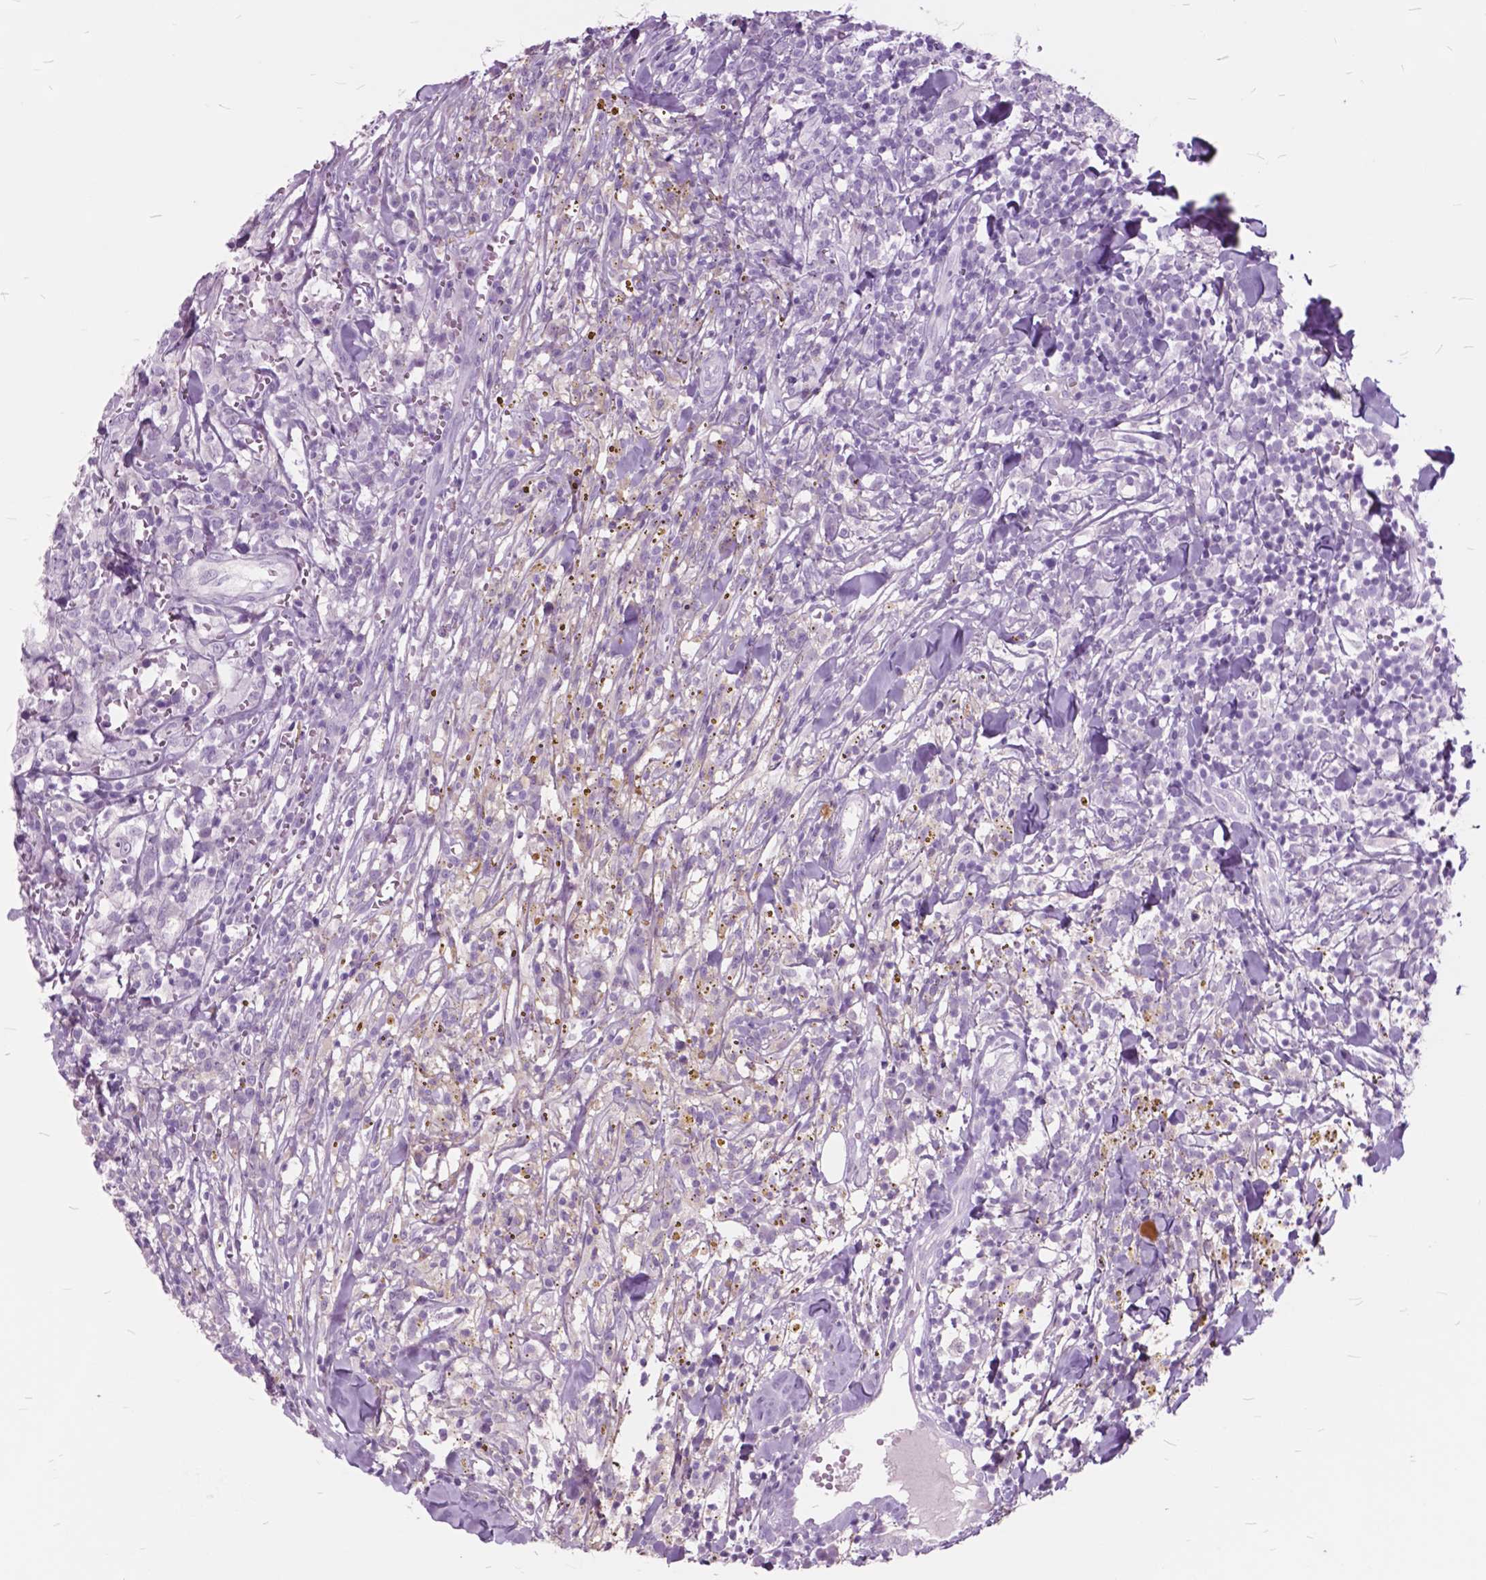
{"staining": {"intensity": "negative", "quantity": "none", "location": "none"}, "tissue": "breast cancer", "cell_type": "Tumor cells", "image_type": "cancer", "snomed": [{"axis": "morphology", "description": "Duct carcinoma"}, {"axis": "topography", "description": "Breast"}], "caption": "Immunohistochemistry micrograph of human breast intraductal carcinoma stained for a protein (brown), which demonstrates no staining in tumor cells. Nuclei are stained in blue.", "gene": "GDF9", "patient": {"sex": "female", "age": 30}}